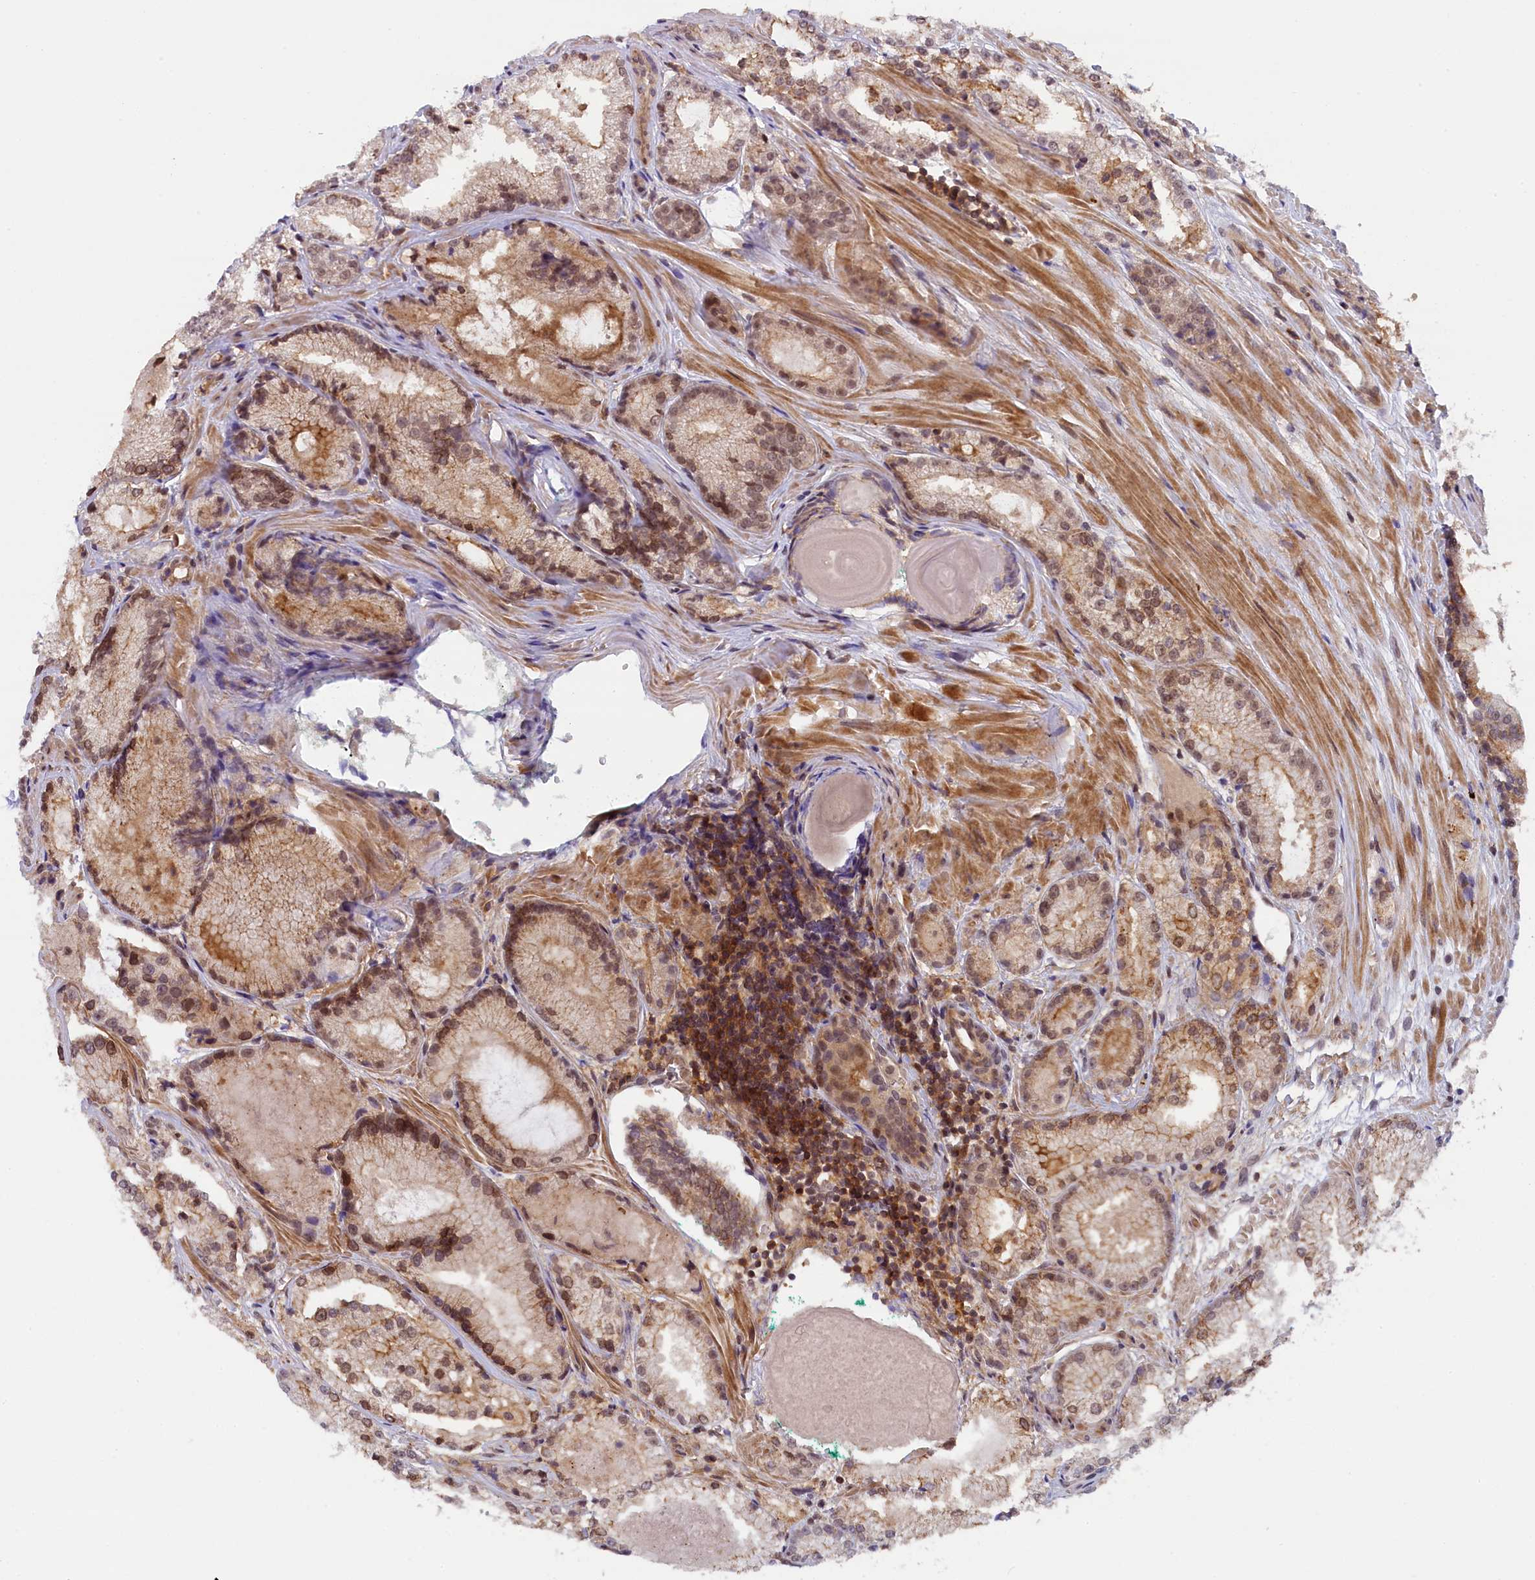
{"staining": {"intensity": "moderate", "quantity": ">75%", "location": "nuclear"}, "tissue": "prostate cancer", "cell_type": "Tumor cells", "image_type": "cancer", "snomed": [{"axis": "morphology", "description": "Adenocarcinoma, High grade"}, {"axis": "topography", "description": "Prostate"}], "caption": "High-grade adenocarcinoma (prostate) stained with IHC demonstrates moderate nuclear staining in about >75% of tumor cells.", "gene": "FCHO1", "patient": {"sex": "male", "age": 73}}